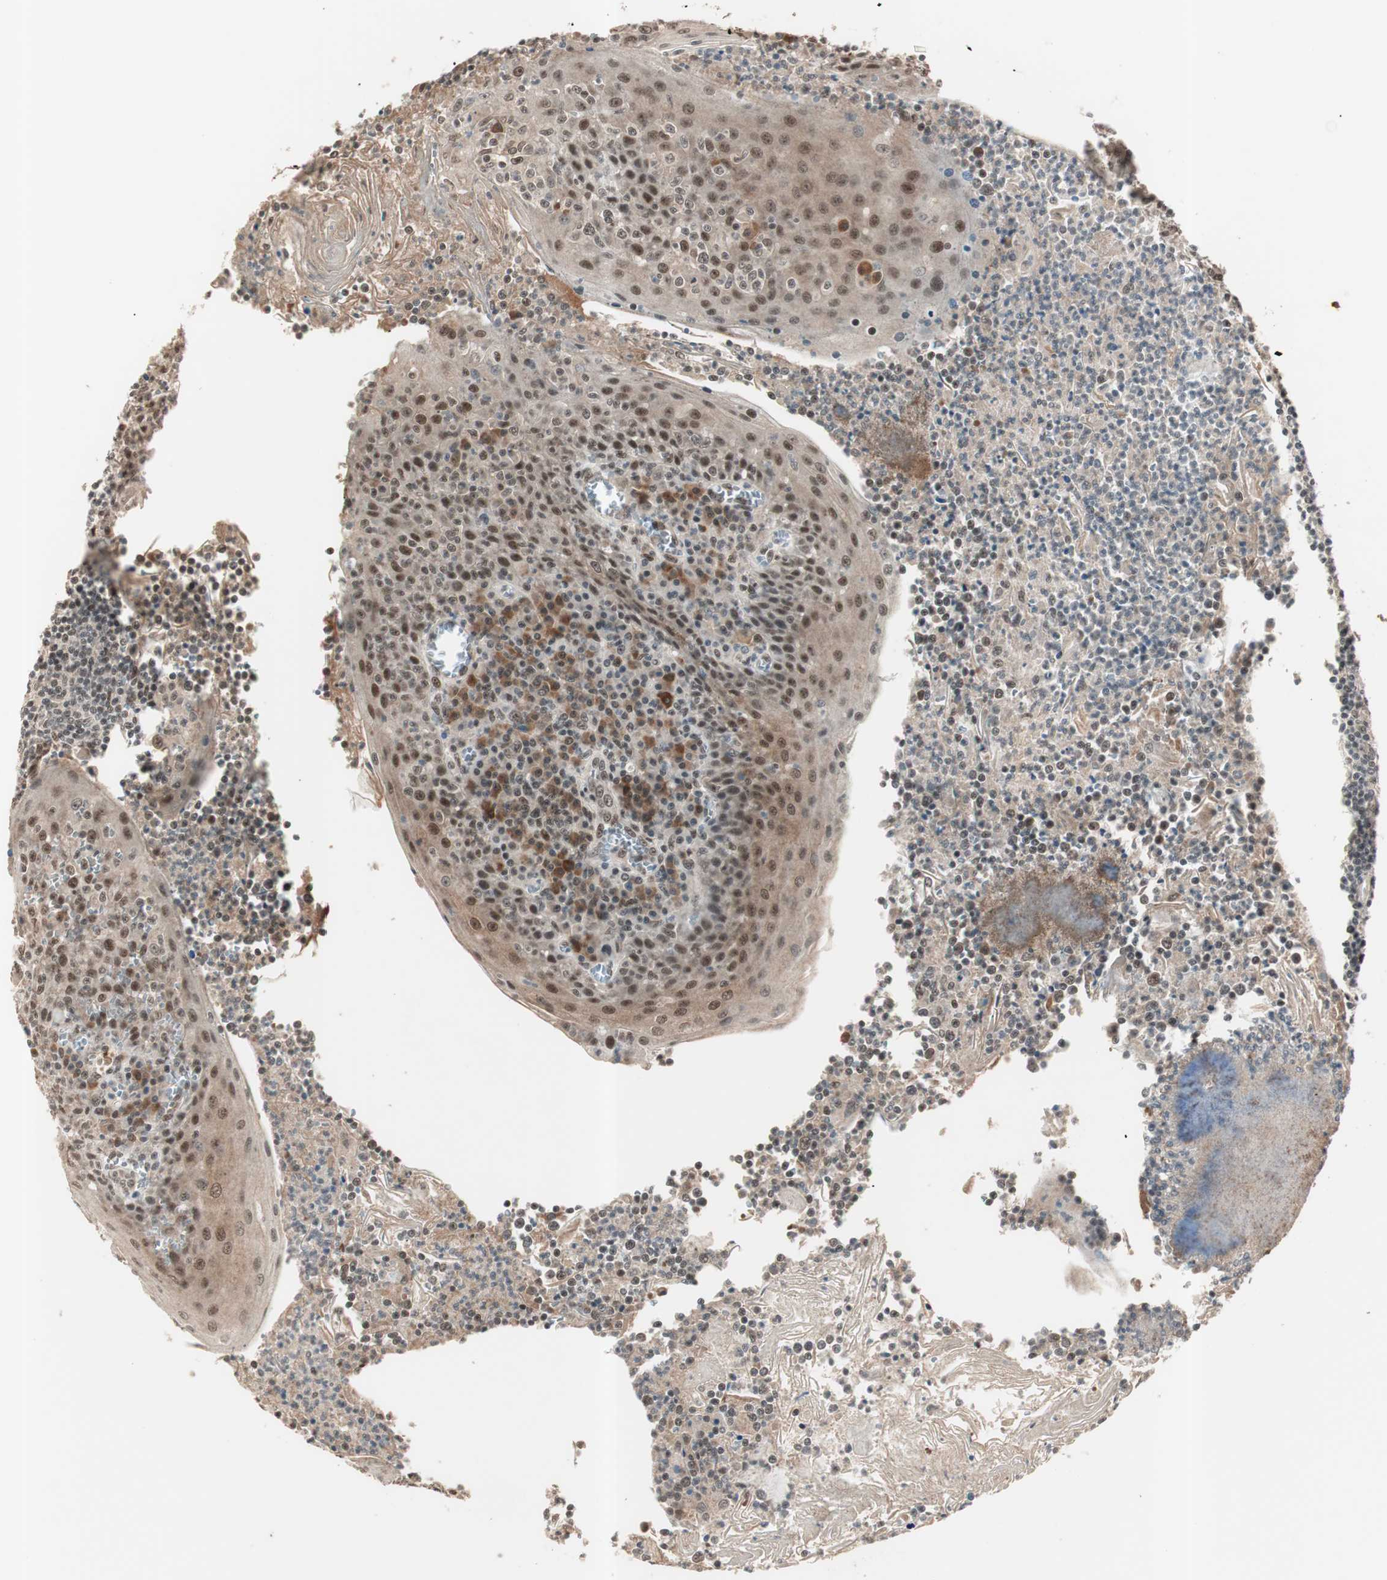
{"staining": {"intensity": "weak", "quantity": "25%-75%", "location": "nuclear"}, "tissue": "tonsil", "cell_type": "Germinal center cells", "image_type": "normal", "snomed": [{"axis": "morphology", "description": "Normal tissue, NOS"}, {"axis": "topography", "description": "Tonsil"}], "caption": "Immunohistochemical staining of normal tonsil shows weak nuclear protein expression in about 25%-75% of germinal center cells.", "gene": "NFRKB", "patient": {"sex": "male", "age": 31}}